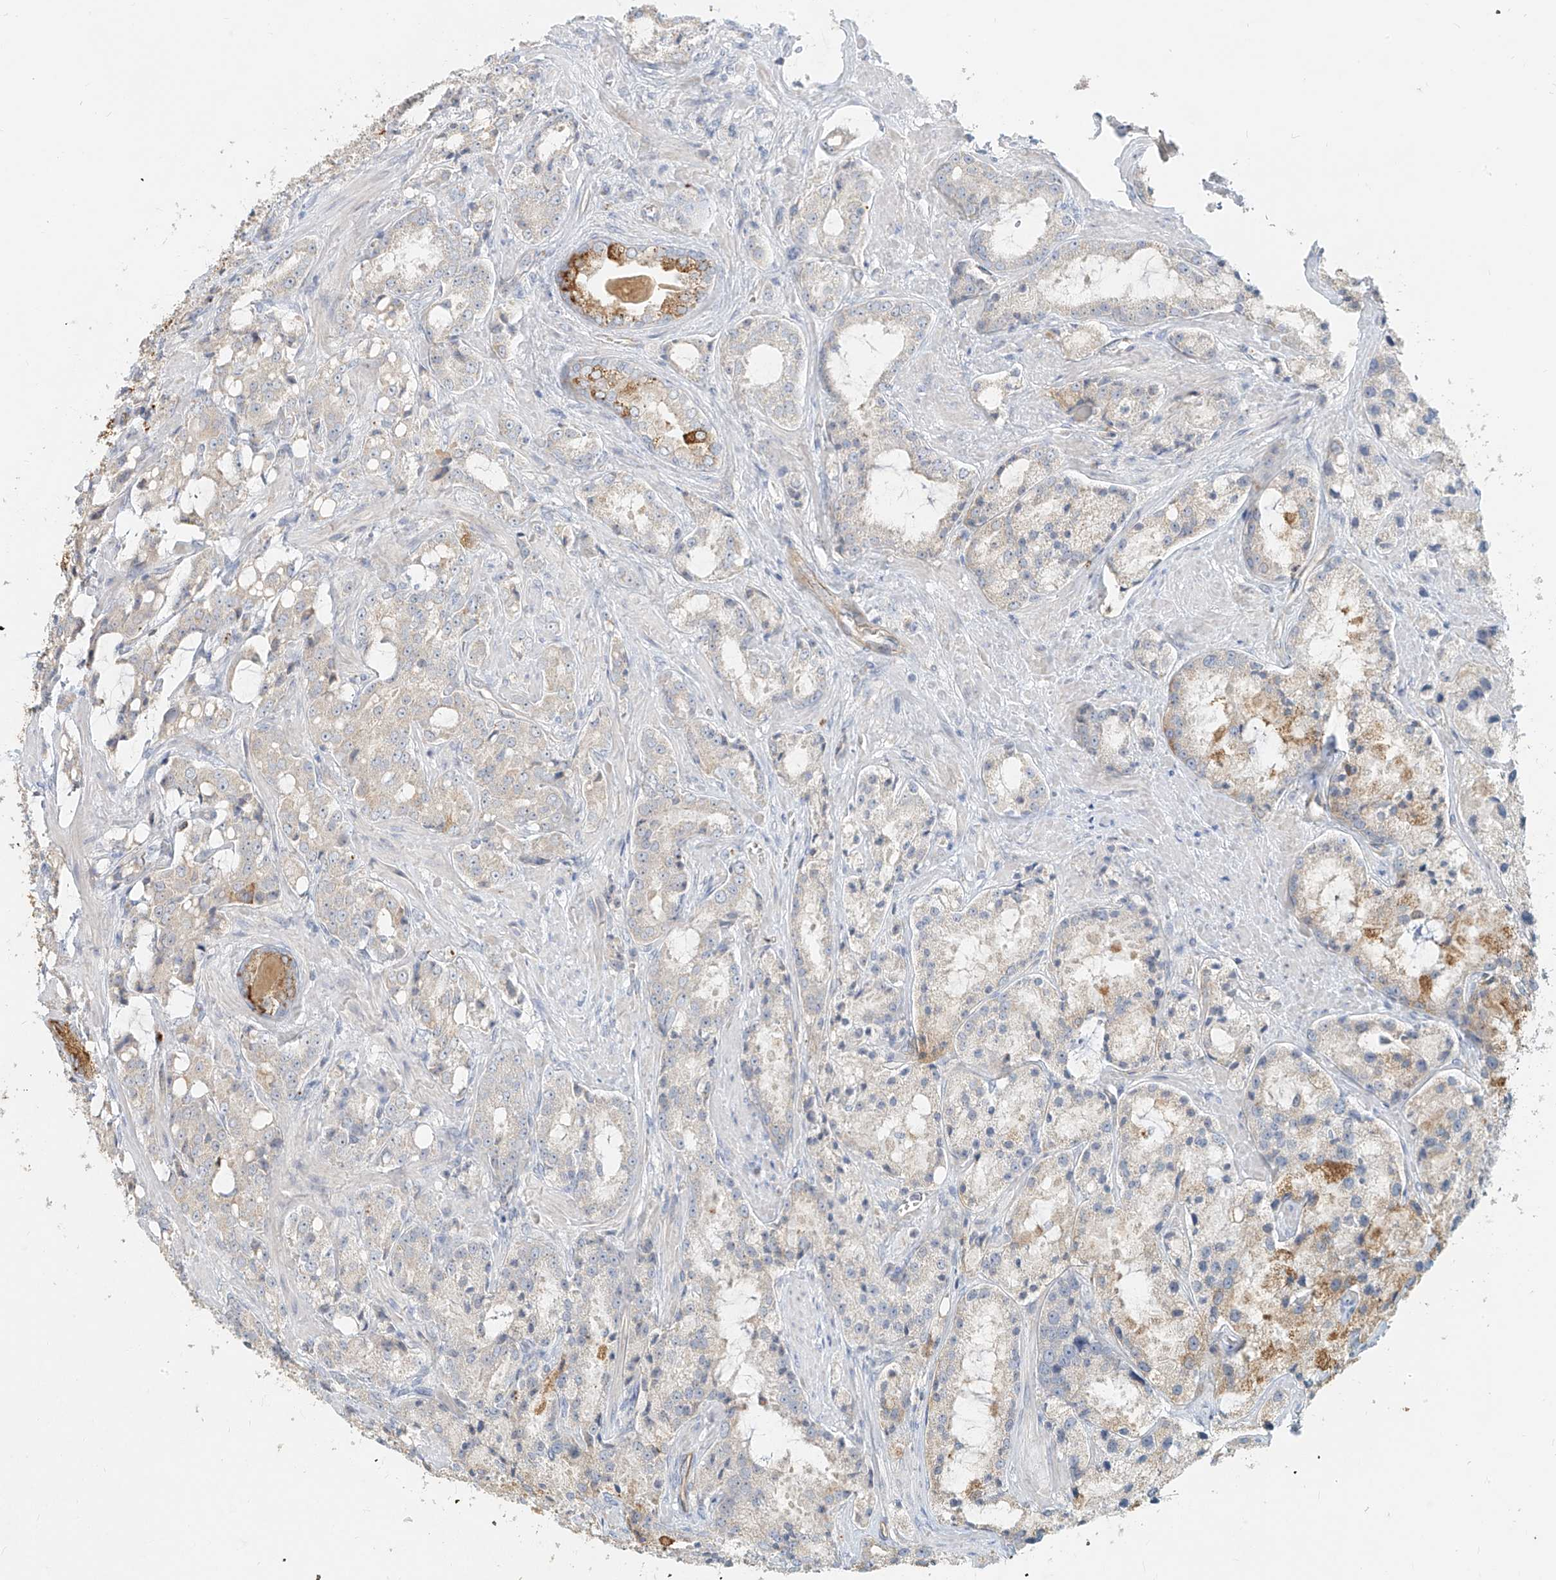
{"staining": {"intensity": "moderate", "quantity": "<25%", "location": "cytoplasmic/membranous"}, "tissue": "prostate cancer", "cell_type": "Tumor cells", "image_type": "cancer", "snomed": [{"axis": "morphology", "description": "Adenocarcinoma, High grade"}, {"axis": "topography", "description": "Prostate"}], "caption": "Tumor cells reveal low levels of moderate cytoplasmic/membranous staining in approximately <25% of cells in prostate high-grade adenocarcinoma.", "gene": "C2orf42", "patient": {"sex": "male", "age": 66}}